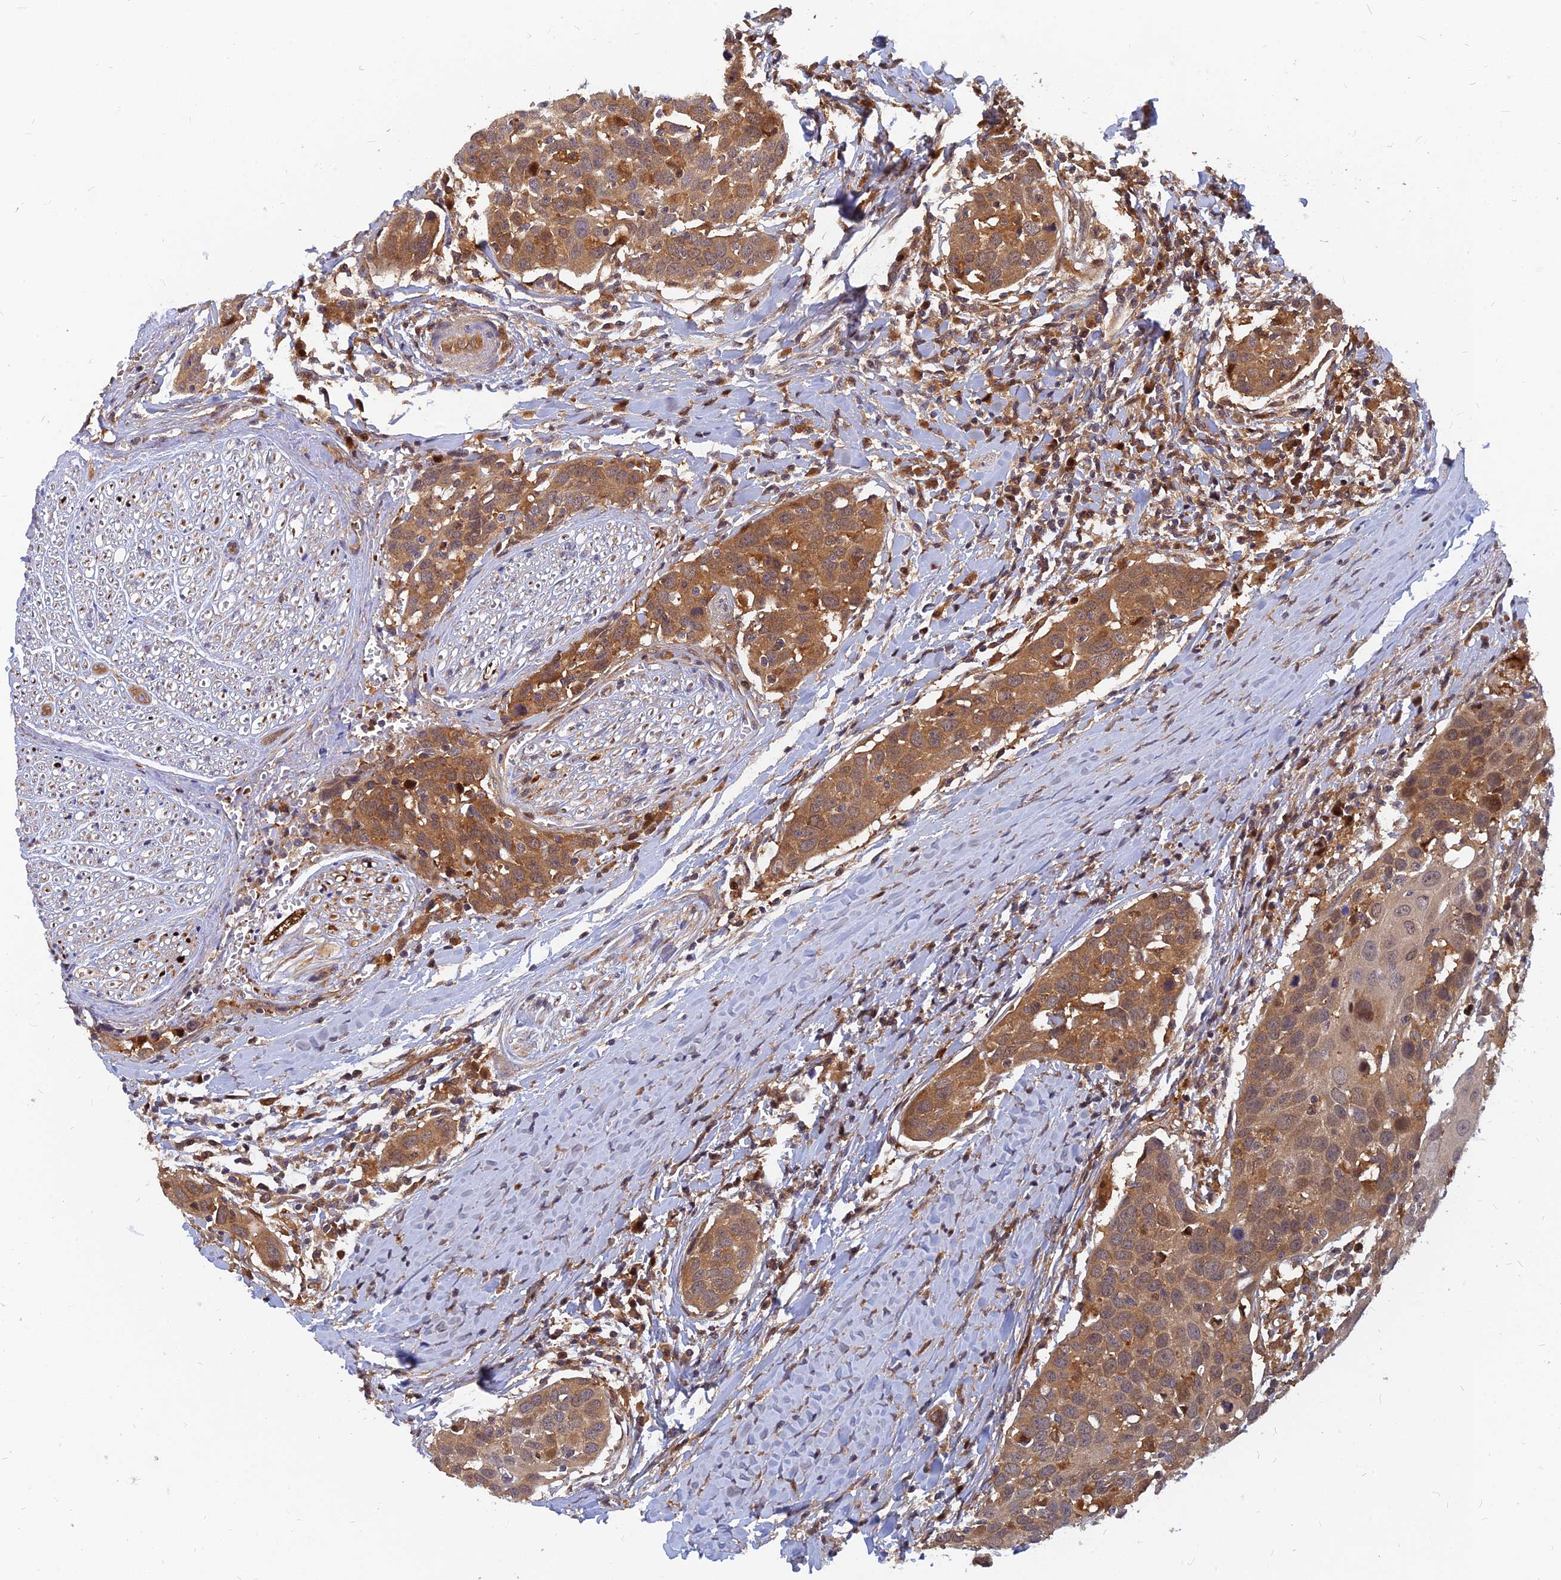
{"staining": {"intensity": "strong", "quantity": ">75%", "location": "cytoplasmic/membranous,nuclear"}, "tissue": "head and neck cancer", "cell_type": "Tumor cells", "image_type": "cancer", "snomed": [{"axis": "morphology", "description": "Squamous cell carcinoma, NOS"}, {"axis": "topography", "description": "Oral tissue"}, {"axis": "topography", "description": "Head-Neck"}], "caption": "This photomicrograph displays immunohistochemistry (IHC) staining of head and neck squamous cell carcinoma, with high strong cytoplasmic/membranous and nuclear positivity in about >75% of tumor cells.", "gene": "ARL2BP", "patient": {"sex": "female", "age": 50}}